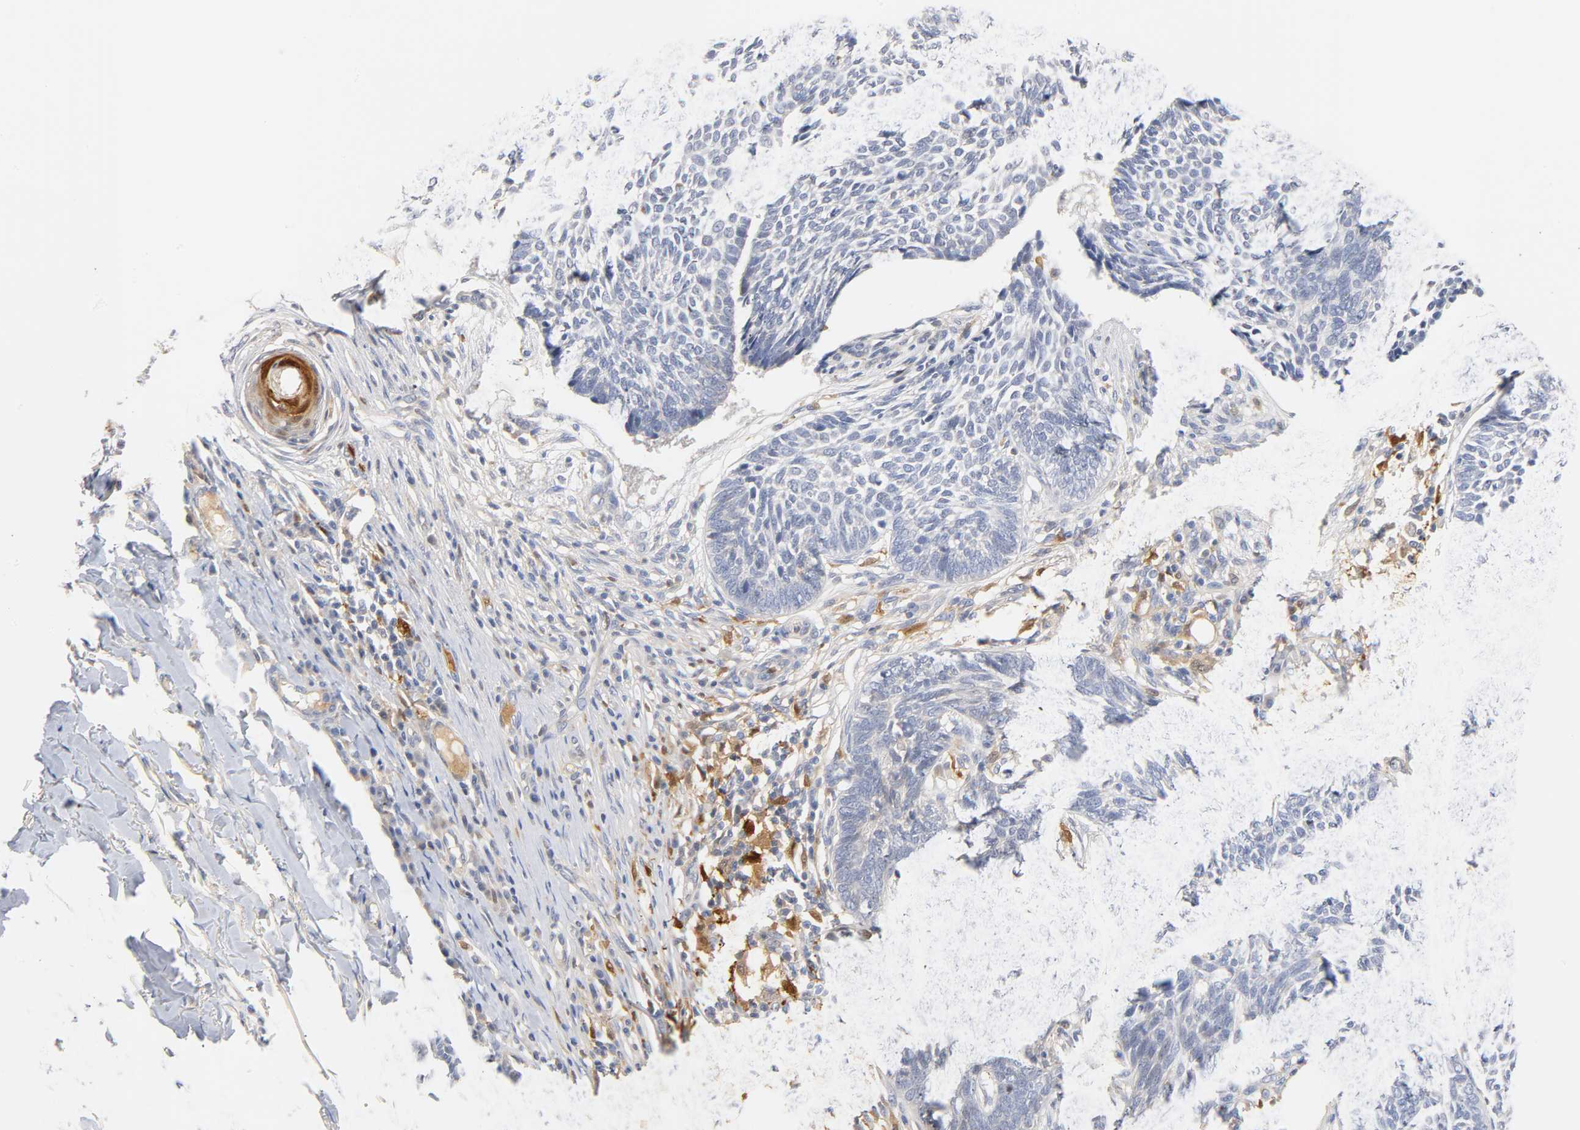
{"staining": {"intensity": "negative", "quantity": "none", "location": "none"}, "tissue": "skin cancer", "cell_type": "Tumor cells", "image_type": "cancer", "snomed": [{"axis": "morphology", "description": "Normal tissue, NOS"}, {"axis": "morphology", "description": "Basal cell carcinoma"}, {"axis": "topography", "description": "Skin"}], "caption": "Immunohistochemistry image of skin basal cell carcinoma stained for a protein (brown), which shows no staining in tumor cells. (Stains: DAB immunohistochemistry (IHC) with hematoxylin counter stain, Microscopy: brightfield microscopy at high magnification).", "gene": "IL18", "patient": {"sex": "male", "age": 87}}